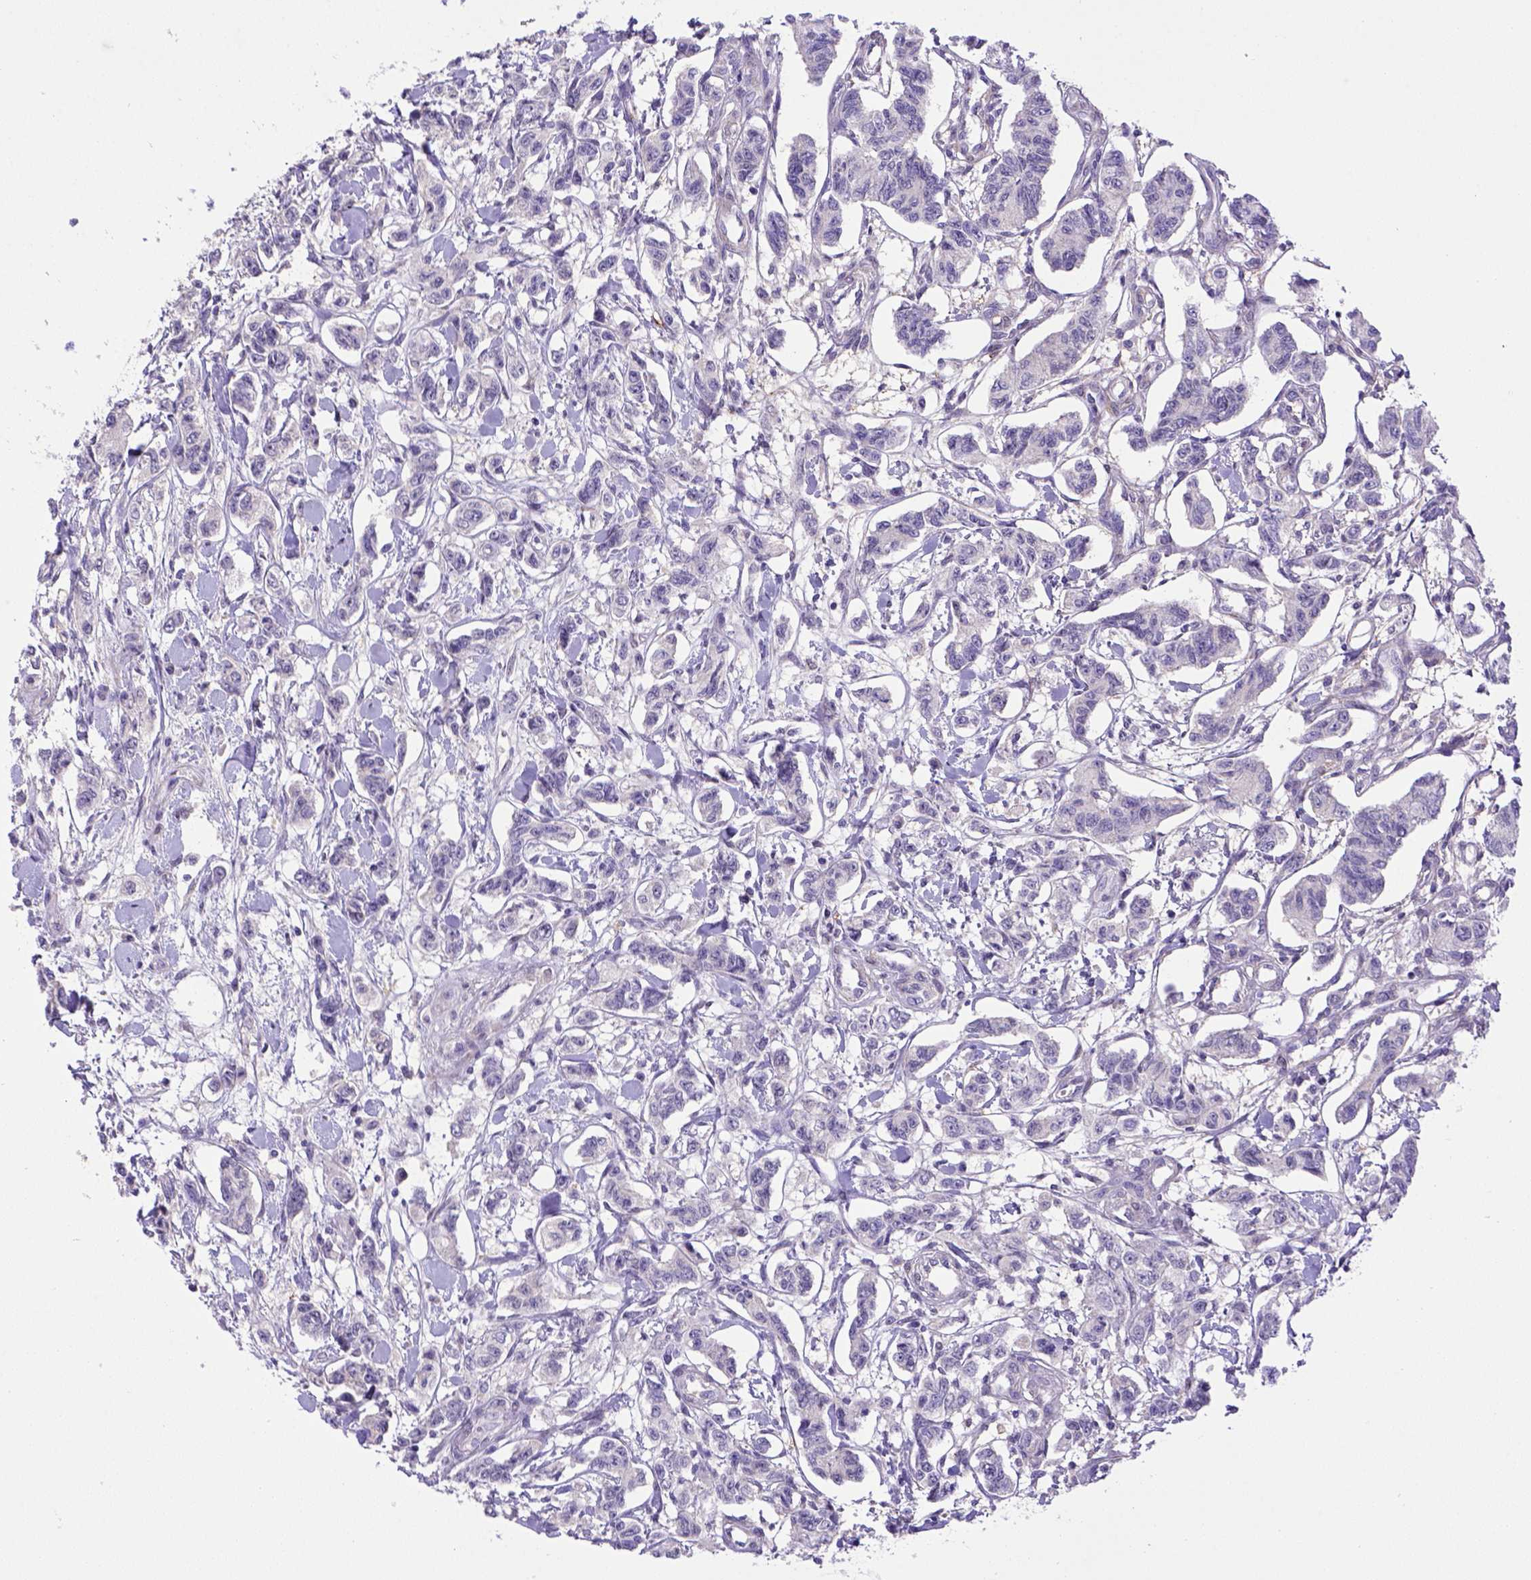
{"staining": {"intensity": "negative", "quantity": "none", "location": "none"}, "tissue": "carcinoid", "cell_type": "Tumor cells", "image_type": "cancer", "snomed": [{"axis": "morphology", "description": "Carcinoid, malignant, NOS"}, {"axis": "topography", "description": "Kidney"}], "caption": "Human carcinoid stained for a protein using IHC exhibits no positivity in tumor cells.", "gene": "BTN1A1", "patient": {"sex": "female", "age": 41}}